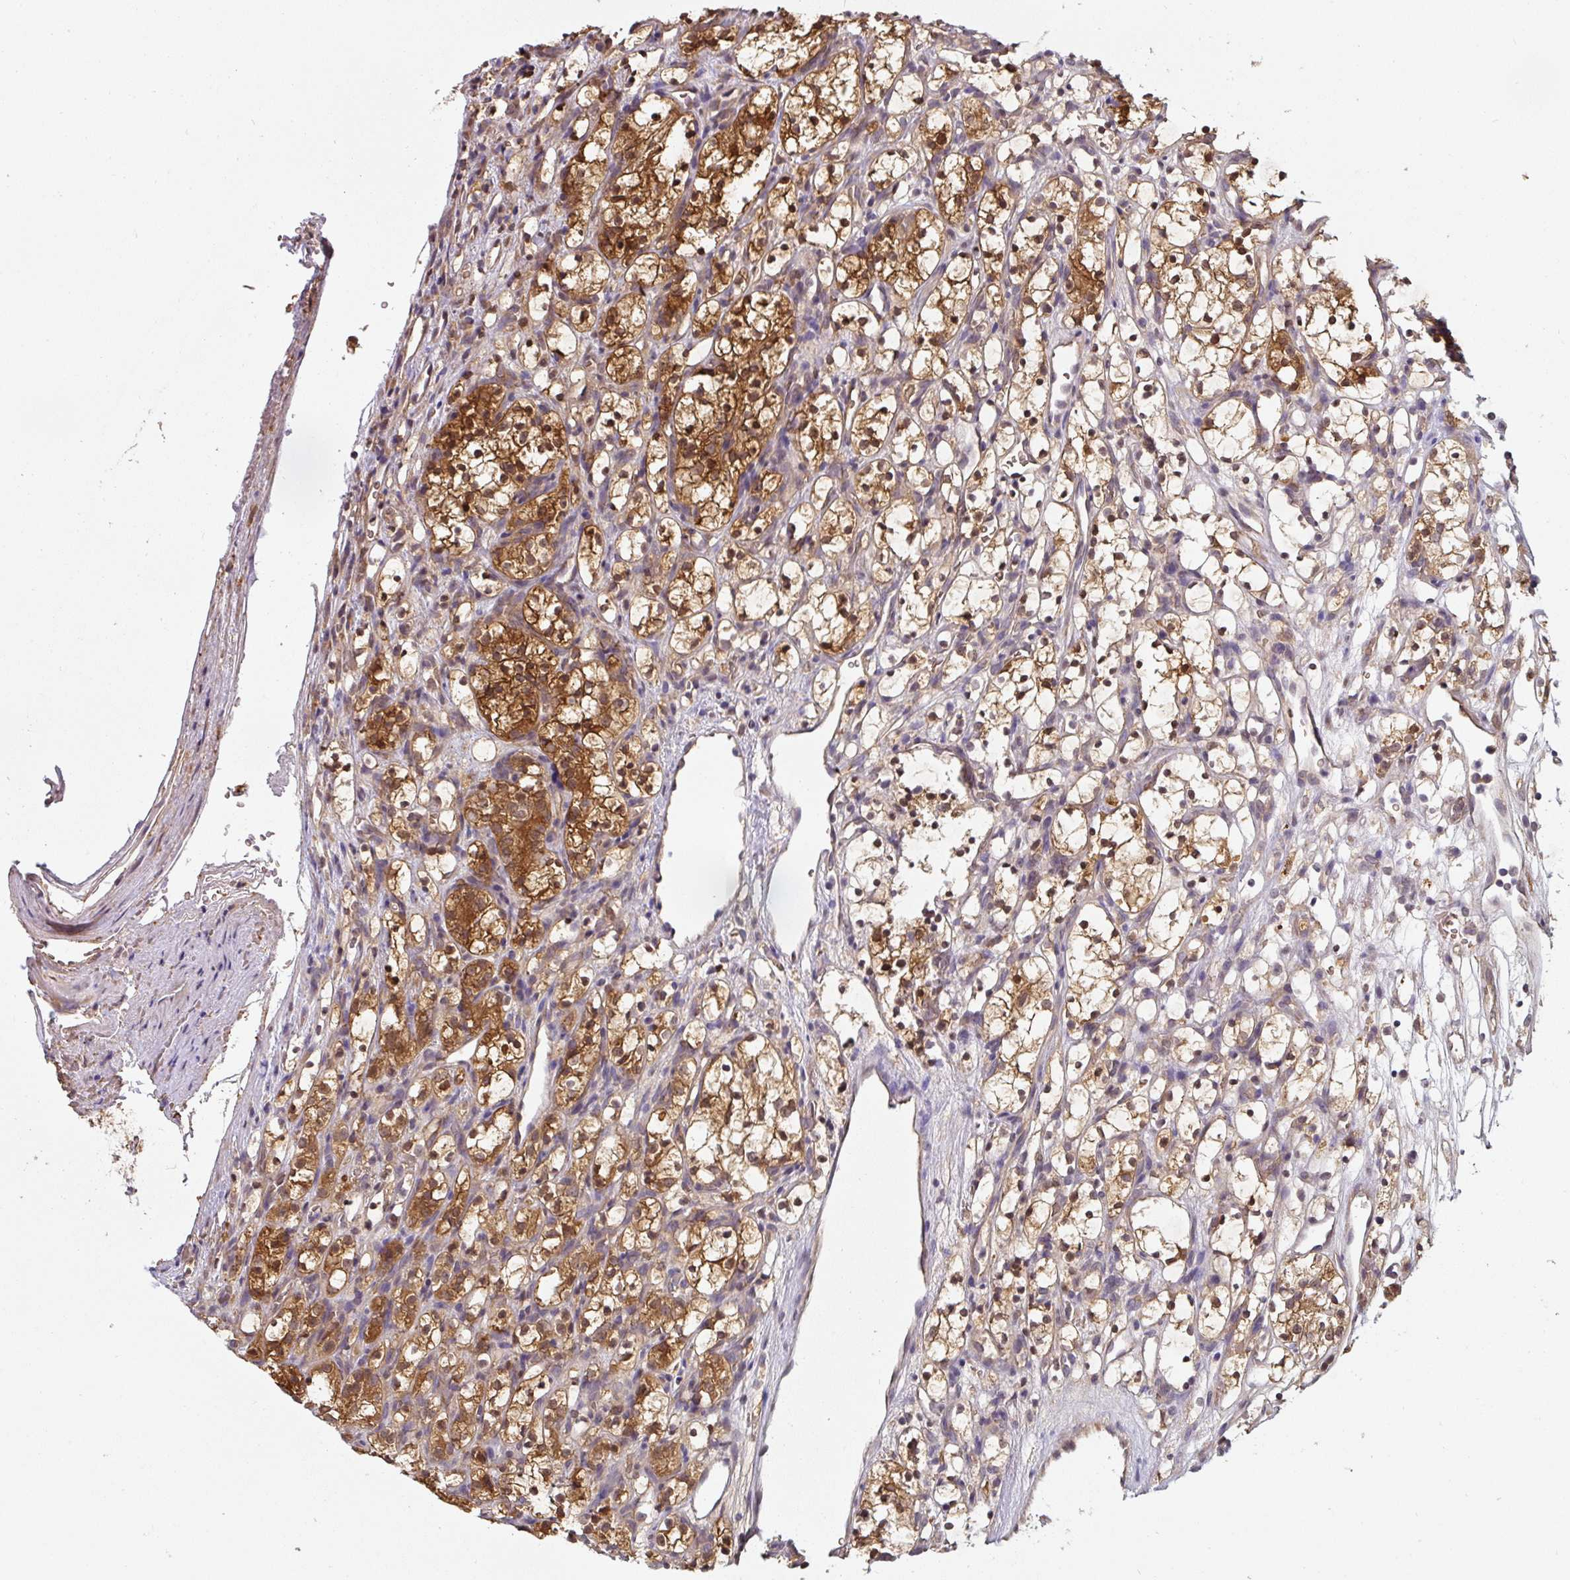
{"staining": {"intensity": "strong", "quantity": "25%-75%", "location": "cytoplasmic/membranous"}, "tissue": "renal cancer", "cell_type": "Tumor cells", "image_type": "cancer", "snomed": [{"axis": "morphology", "description": "Adenocarcinoma, NOS"}, {"axis": "topography", "description": "Kidney"}], "caption": "Renal cancer tissue shows strong cytoplasmic/membranous positivity in approximately 25%-75% of tumor cells", "gene": "ST13", "patient": {"sex": "female", "age": 69}}